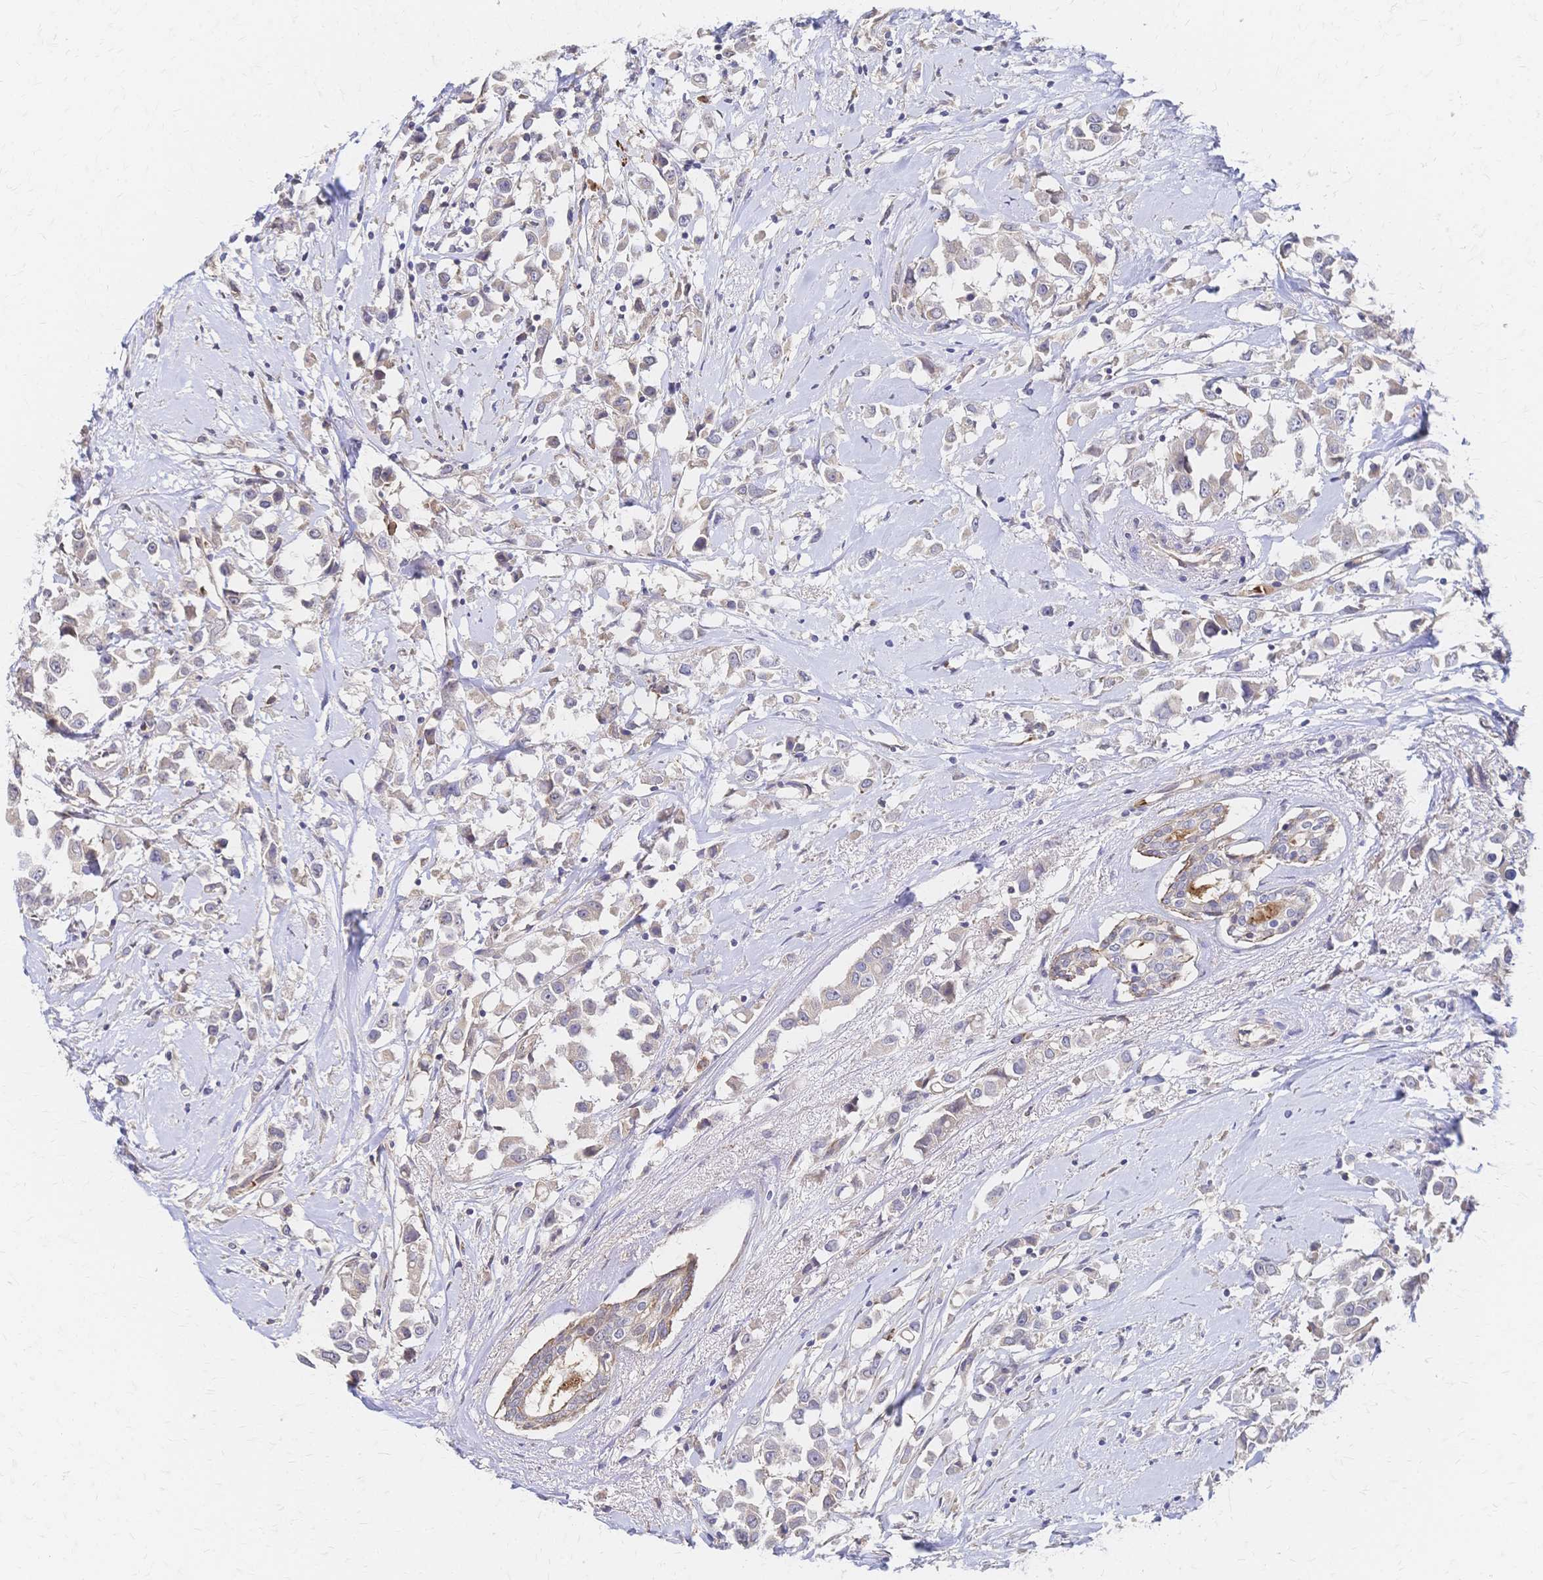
{"staining": {"intensity": "weak", "quantity": "<25%", "location": "cytoplasmic/membranous"}, "tissue": "breast cancer", "cell_type": "Tumor cells", "image_type": "cancer", "snomed": [{"axis": "morphology", "description": "Duct carcinoma"}, {"axis": "topography", "description": "Breast"}], "caption": "Human invasive ductal carcinoma (breast) stained for a protein using IHC demonstrates no expression in tumor cells.", "gene": "SLC5A1", "patient": {"sex": "female", "age": 61}}